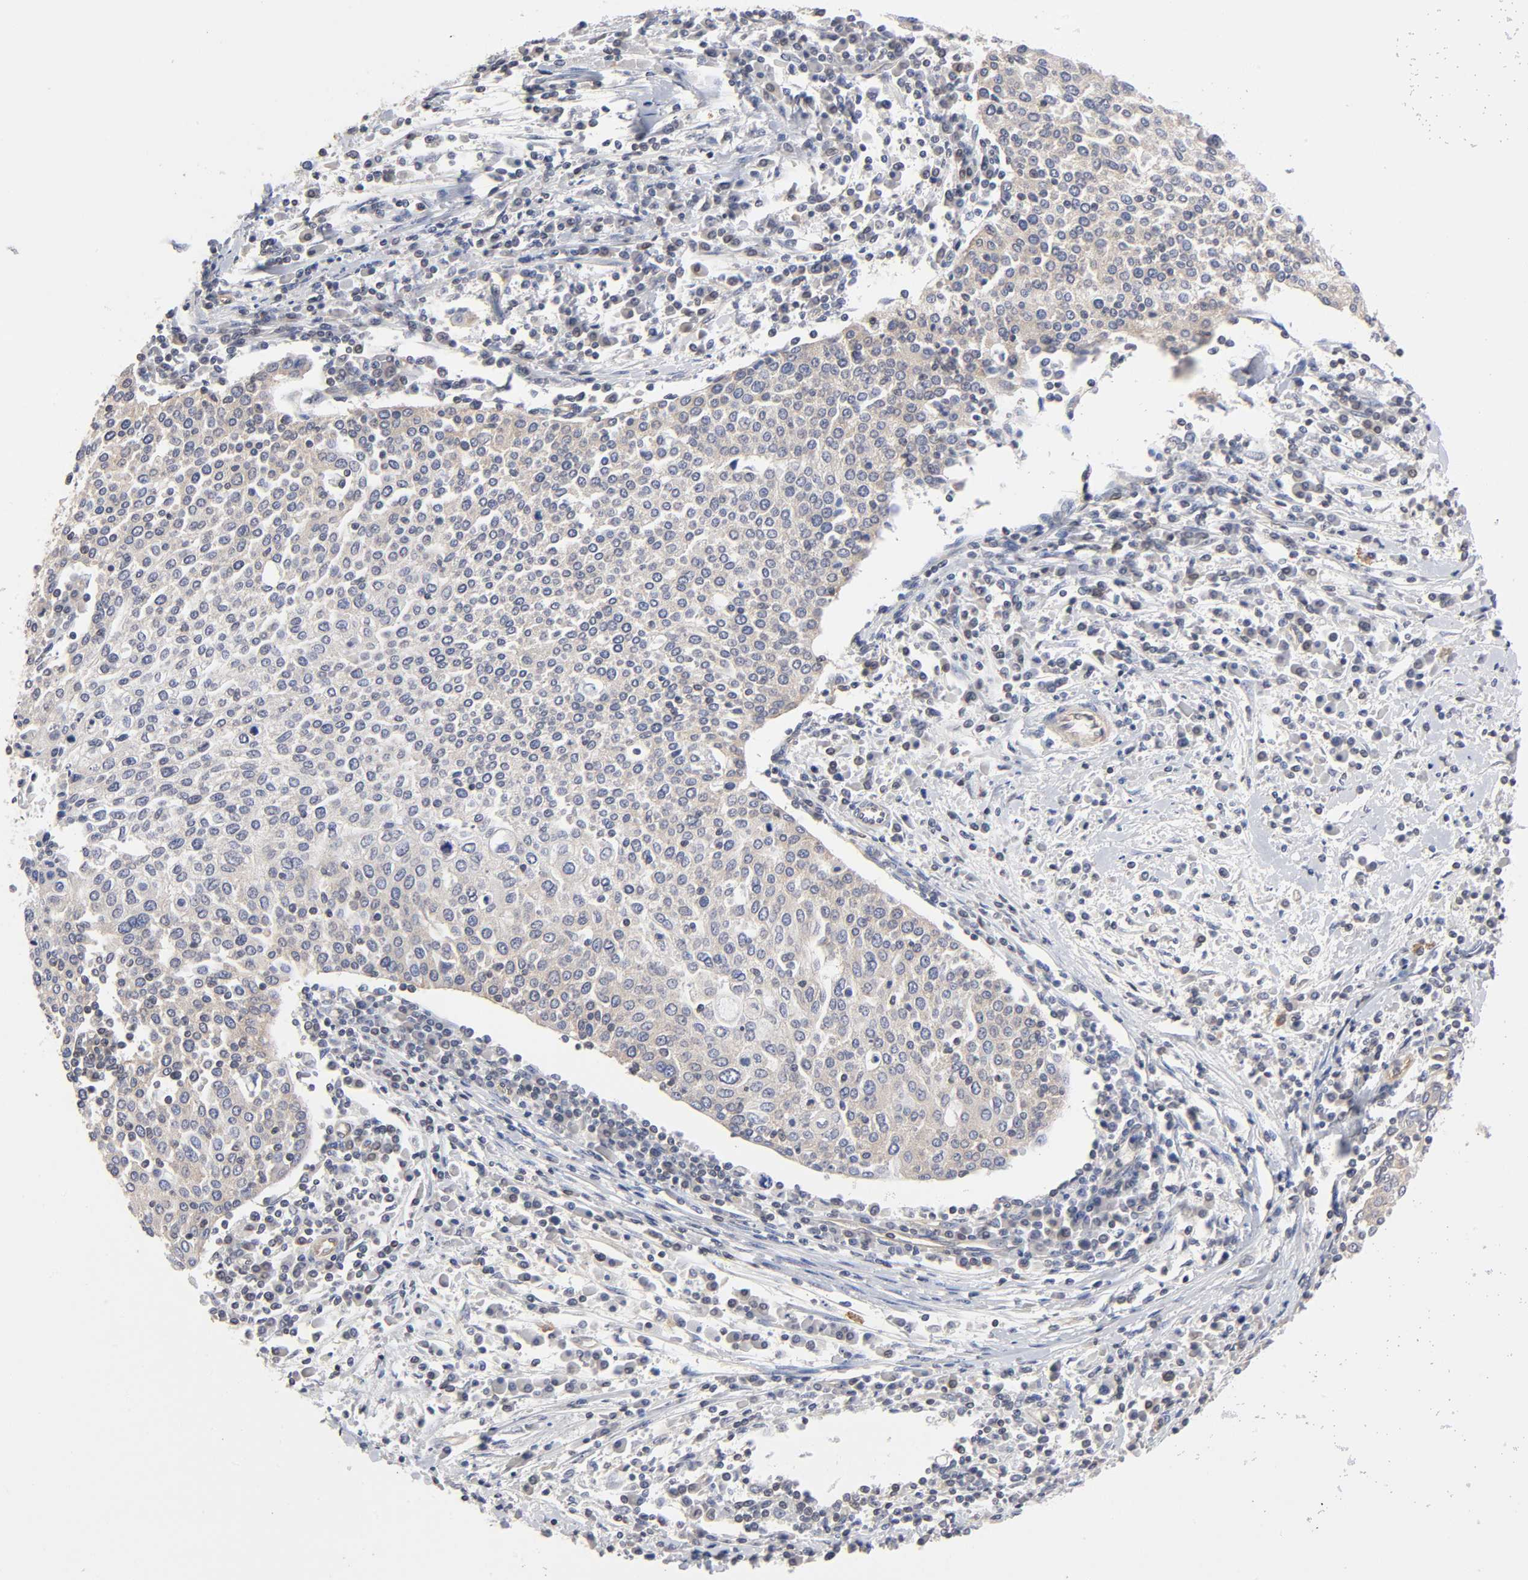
{"staining": {"intensity": "weak", "quantity": "25%-75%", "location": "cytoplasmic/membranous"}, "tissue": "cervical cancer", "cell_type": "Tumor cells", "image_type": "cancer", "snomed": [{"axis": "morphology", "description": "Squamous cell carcinoma, NOS"}, {"axis": "topography", "description": "Cervix"}], "caption": "Human cervical cancer (squamous cell carcinoma) stained with a brown dye reveals weak cytoplasmic/membranous positive positivity in approximately 25%-75% of tumor cells.", "gene": "STRN3", "patient": {"sex": "female", "age": 40}}